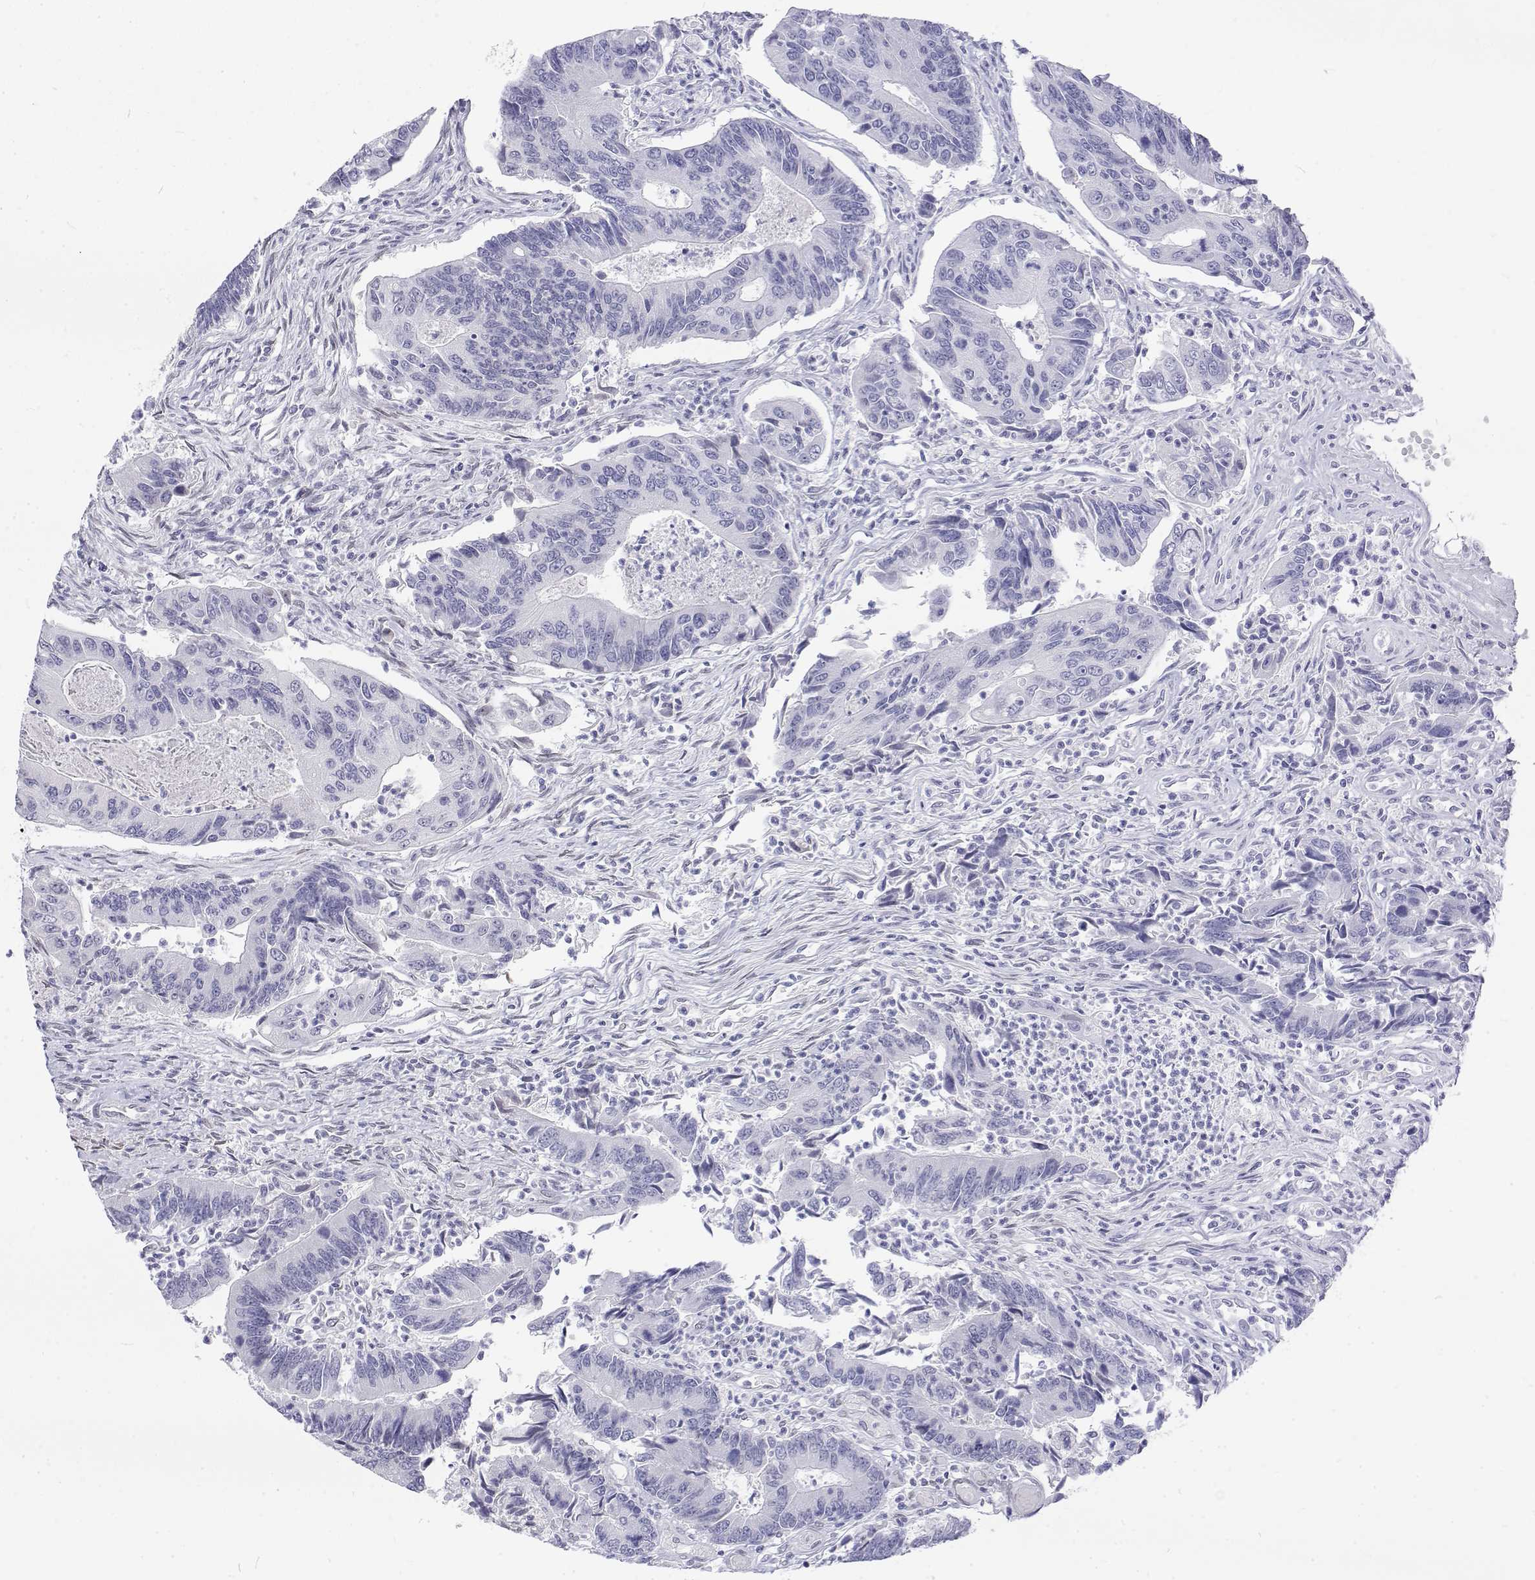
{"staining": {"intensity": "negative", "quantity": "none", "location": "none"}, "tissue": "colorectal cancer", "cell_type": "Tumor cells", "image_type": "cancer", "snomed": [{"axis": "morphology", "description": "Adenocarcinoma, NOS"}, {"axis": "topography", "description": "Colon"}], "caption": "This image is of colorectal cancer (adenocarcinoma) stained with IHC to label a protein in brown with the nuclei are counter-stained blue. There is no staining in tumor cells. Nuclei are stained in blue.", "gene": "ZNF532", "patient": {"sex": "female", "age": 67}}